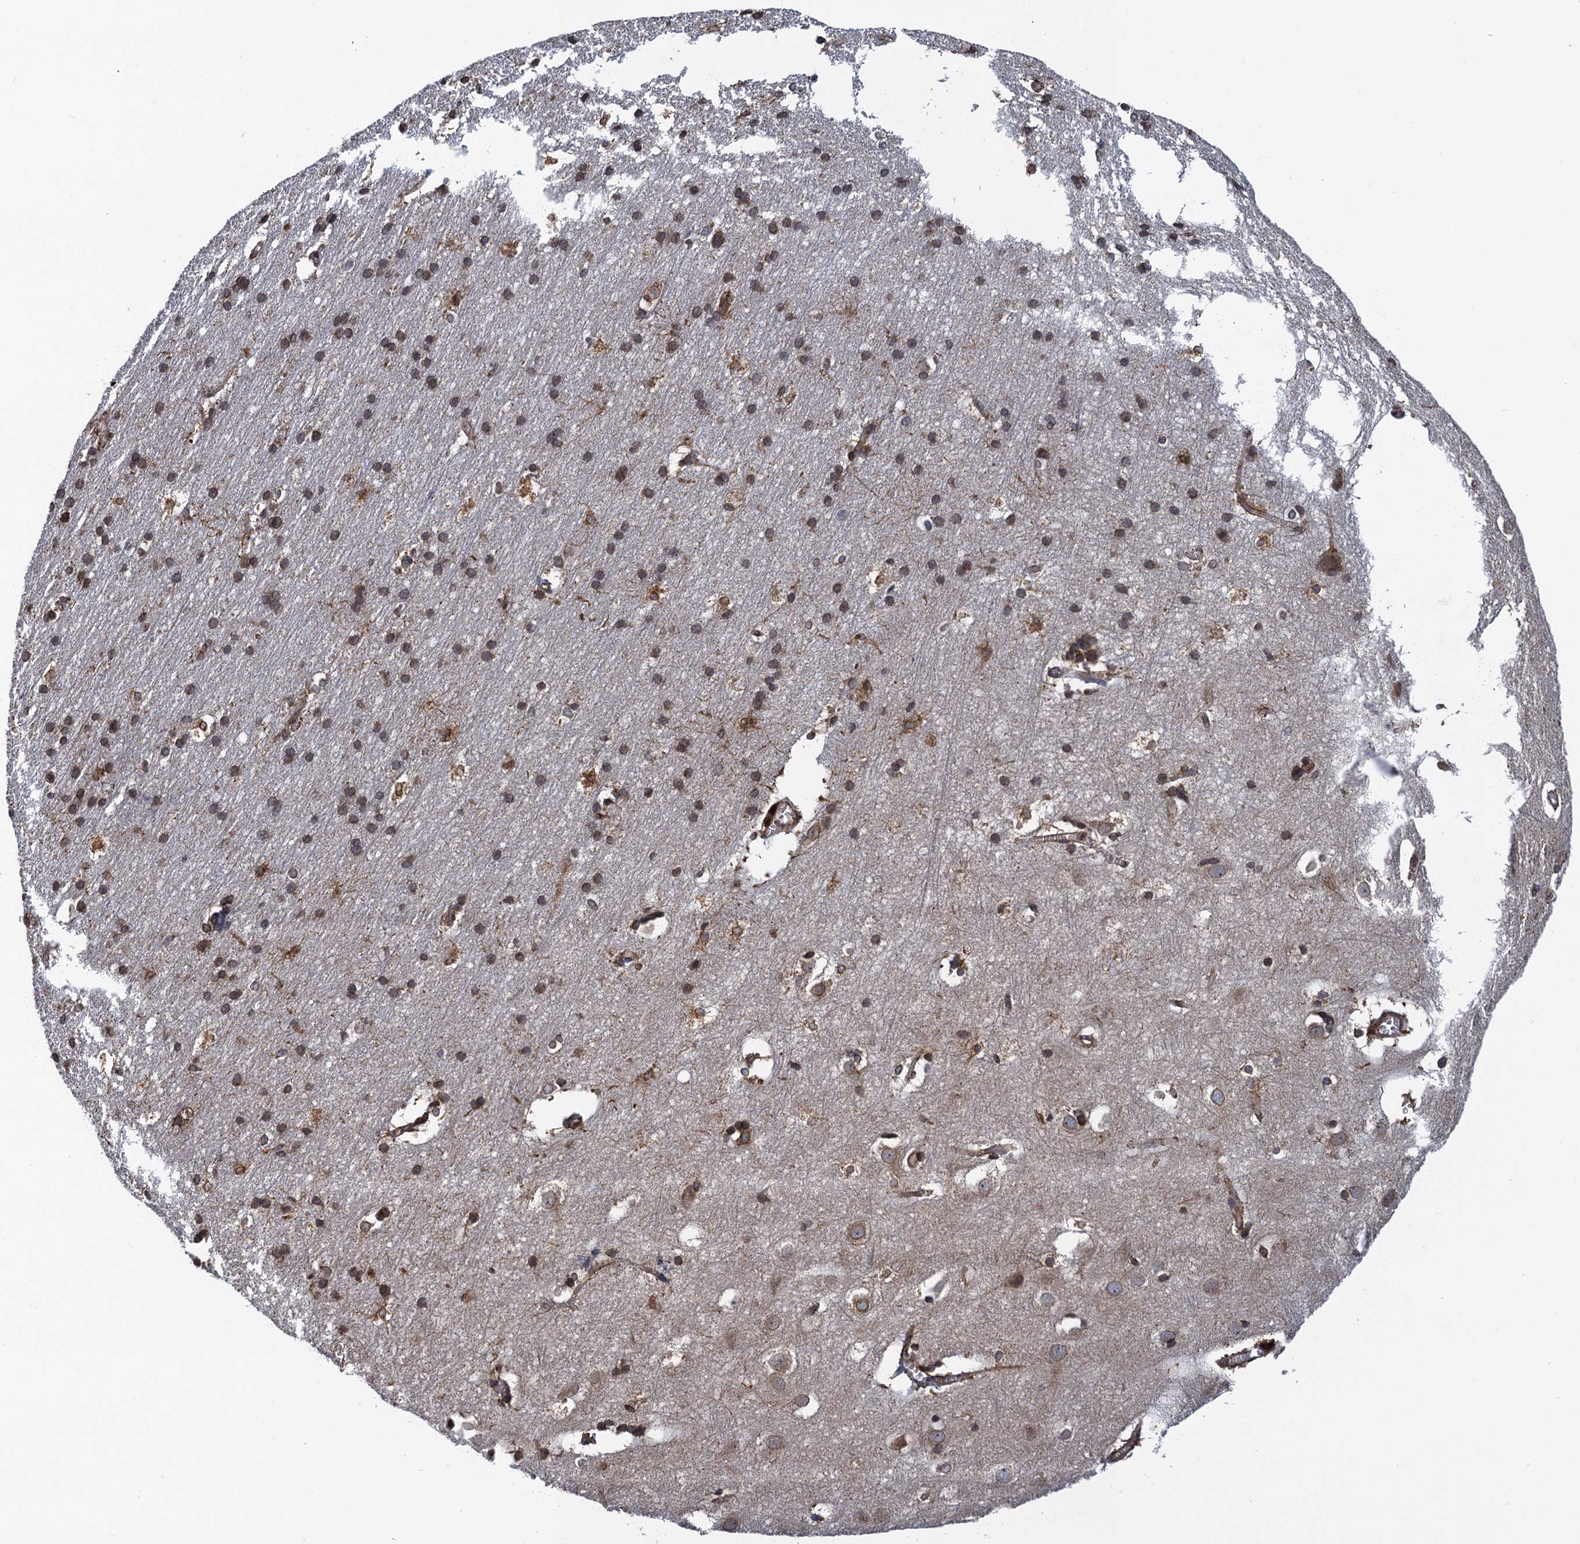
{"staining": {"intensity": "moderate", "quantity": ">75%", "location": "cytoplasmic/membranous"}, "tissue": "cerebral cortex", "cell_type": "Endothelial cells", "image_type": "normal", "snomed": [{"axis": "morphology", "description": "Normal tissue, NOS"}, {"axis": "topography", "description": "Cerebral cortex"}], "caption": "Immunohistochemistry staining of benign cerebral cortex, which shows medium levels of moderate cytoplasmic/membranous positivity in approximately >75% of endothelial cells indicating moderate cytoplasmic/membranous protein expression. The staining was performed using DAB (brown) for protein detection and nuclei were counterstained in hematoxylin (blue).", "gene": "ARMC5", "patient": {"sex": "male", "age": 54}}